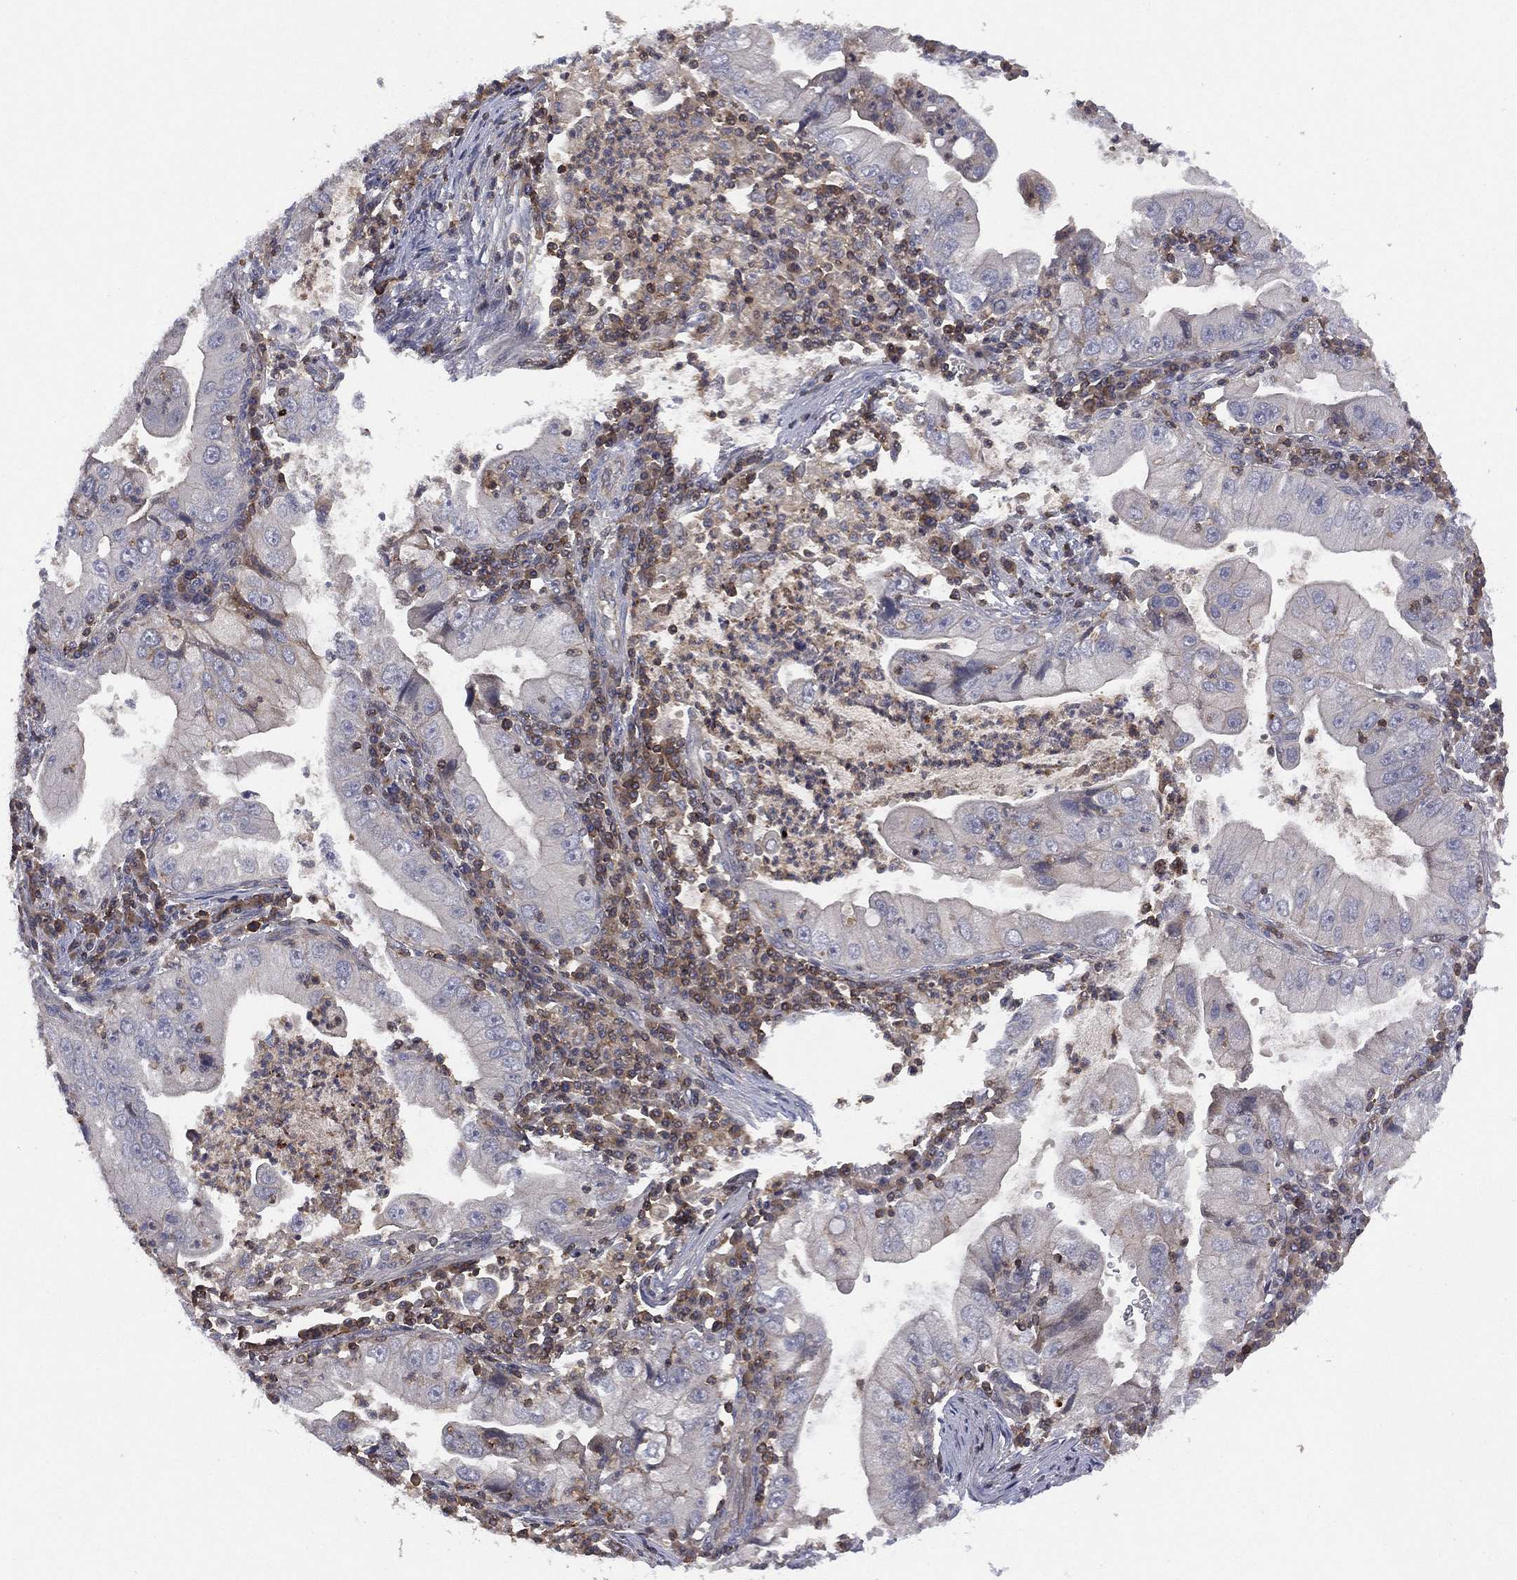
{"staining": {"intensity": "negative", "quantity": "none", "location": "none"}, "tissue": "stomach cancer", "cell_type": "Tumor cells", "image_type": "cancer", "snomed": [{"axis": "morphology", "description": "Adenocarcinoma, NOS"}, {"axis": "topography", "description": "Stomach"}], "caption": "Immunohistochemistry (IHC) histopathology image of adenocarcinoma (stomach) stained for a protein (brown), which shows no staining in tumor cells. (DAB immunohistochemistry, high magnification).", "gene": "DOCK8", "patient": {"sex": "male", "age": 76}}